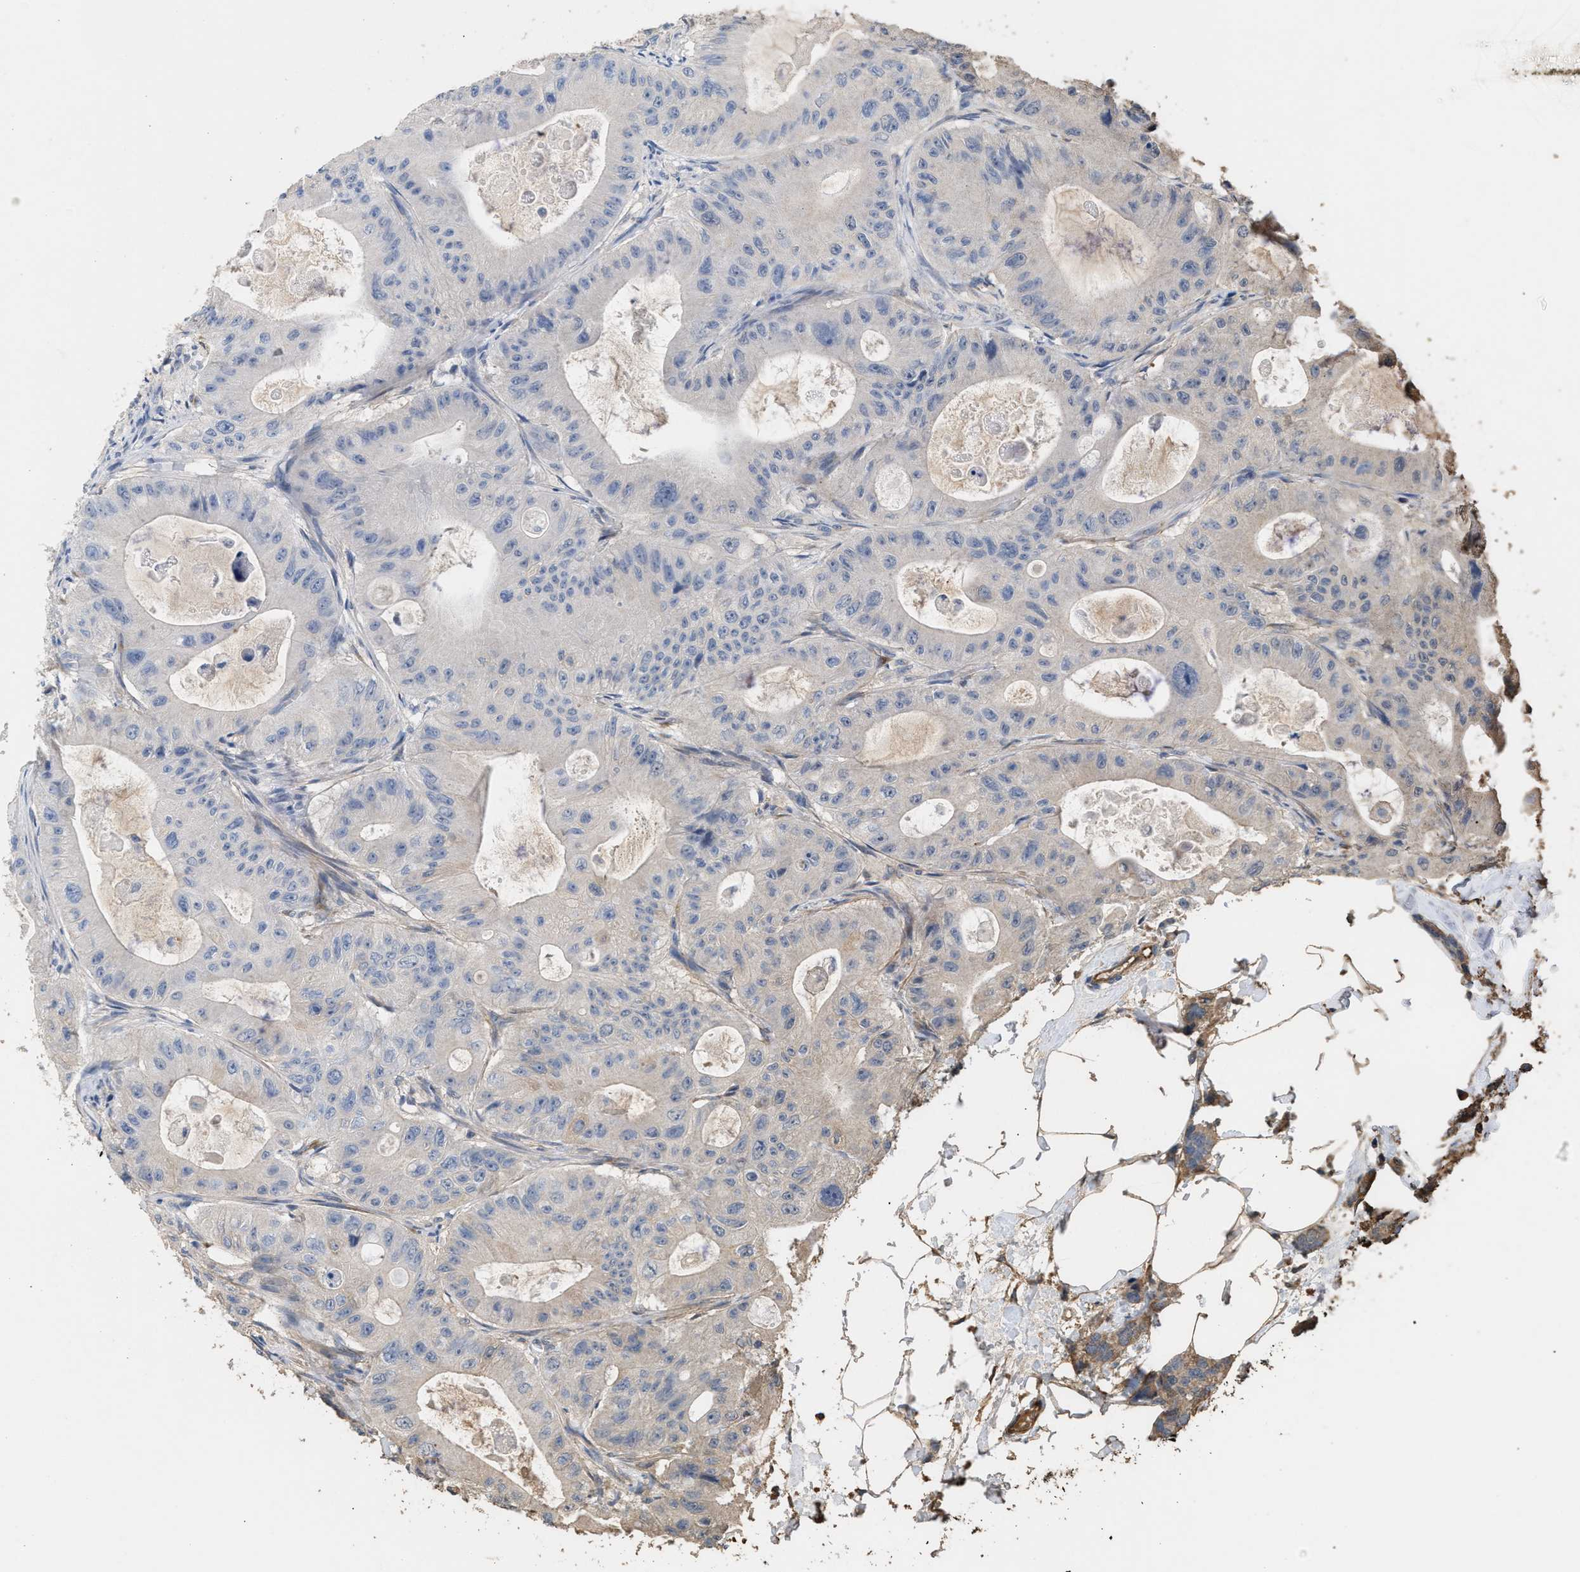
{"staining": {"intensity": "negative", "quantity": "none", "location": "none"}, "tissue": "colorectal cancer", "cell_type": "Tumor cells", "image_type": "cancer", "snomed": [{"axis": "morphology", "description": "Adenocarcinoma, NOS"}, {"axis": "topography", "description": "Colon"}], "caption": "IHC of human colorectal cancer reveals no expression in tumor cells.", "gene": "HTRA3", "patient": {"sex": "female", "age": 46}}